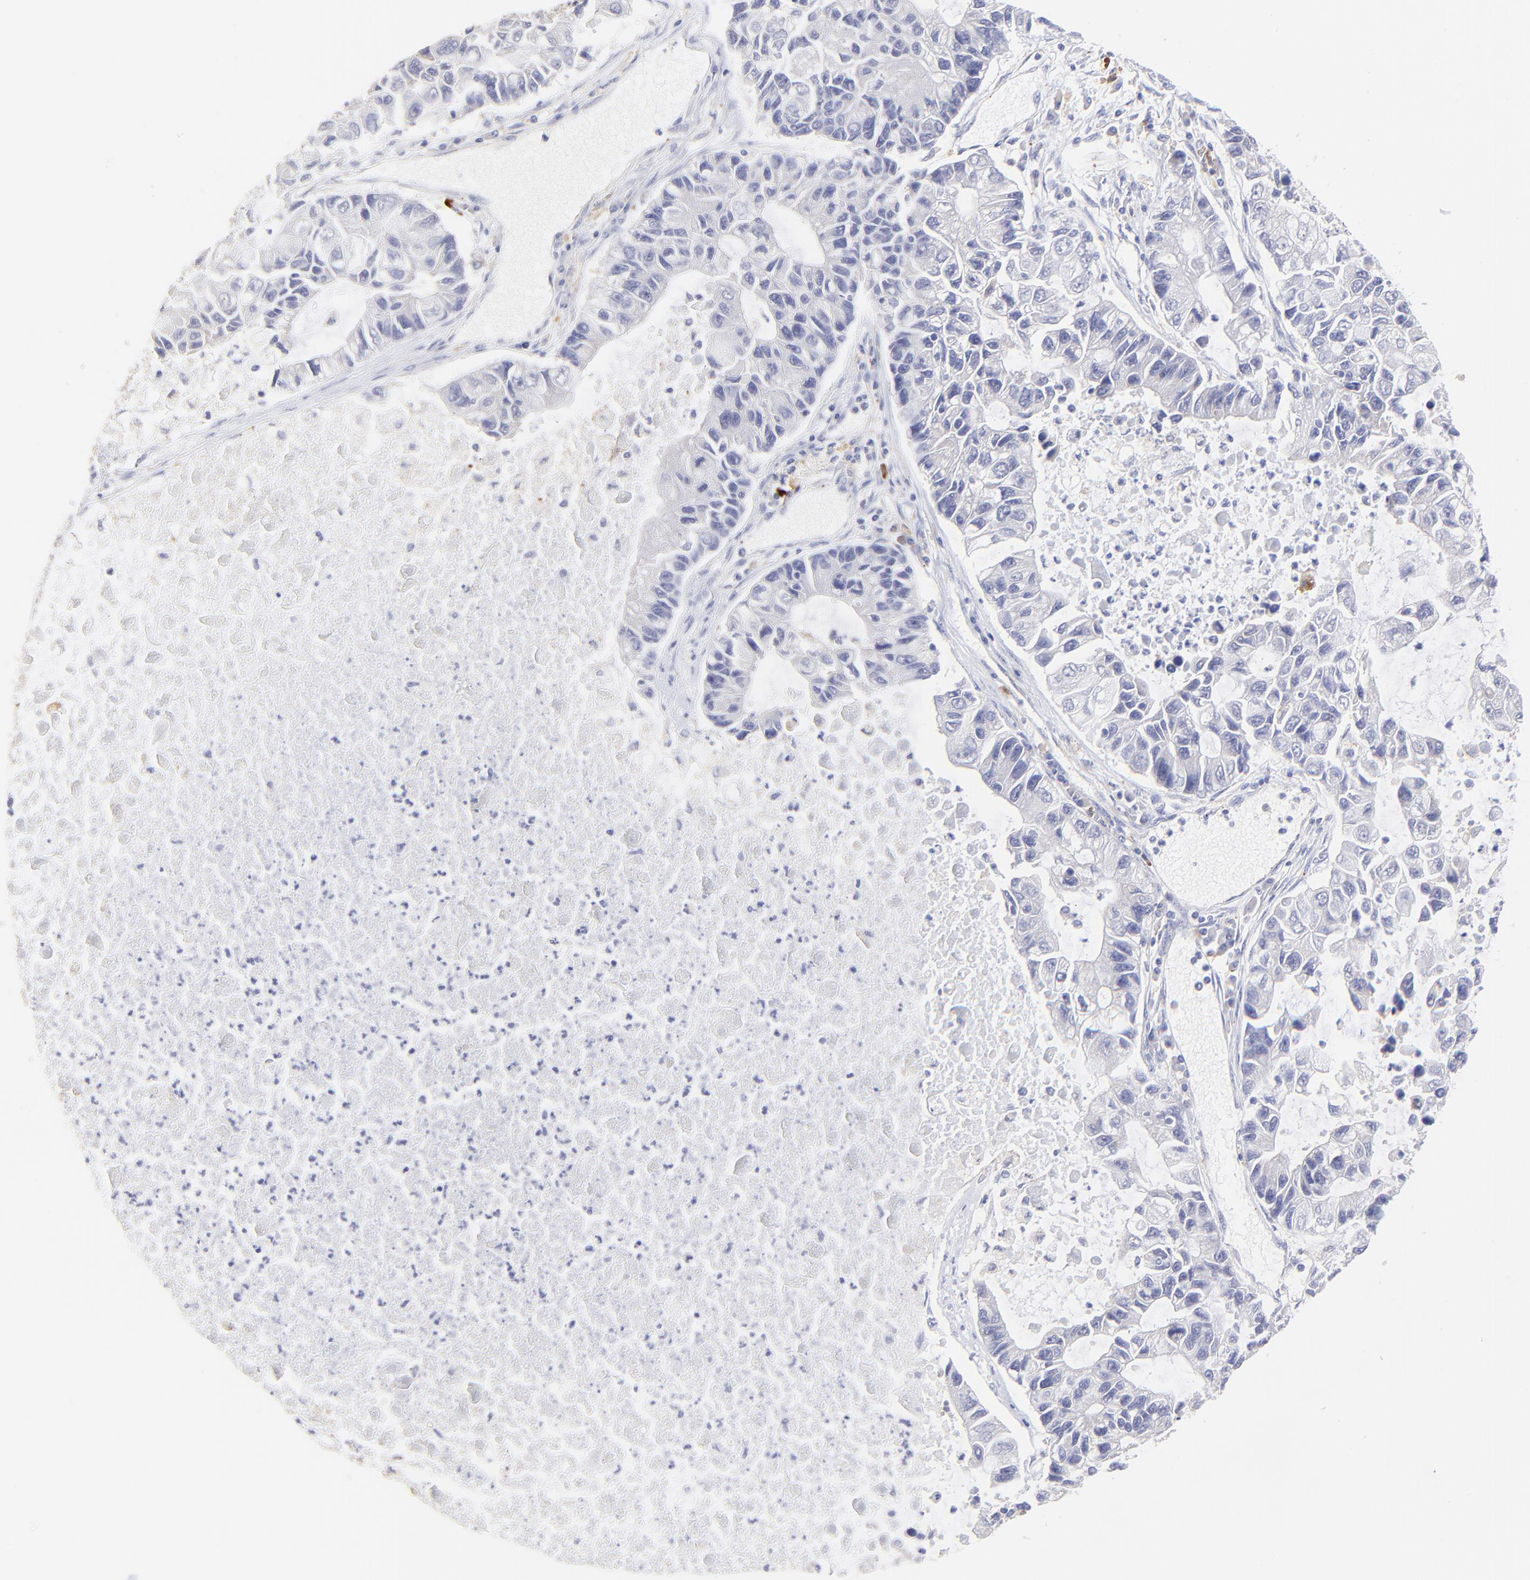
{"staining": {"intensity": "negative", "quantity": "none", "location": "none"}, "tissue": "lung cancer", "cell_type": "Tumor cells", "image_type": "cancer", "snomed": [{"axis": "morphology", "description": "Adenocarcinoma, NOS"}, {"axis": "topography", "description": "Lung"}], "caption": "The photomicrograph demonstrates no staining of tumor cells in adenocarcinoma (lung).", "gene": "LHFPL1", "patient": {"sex": "female", "age": 51}}